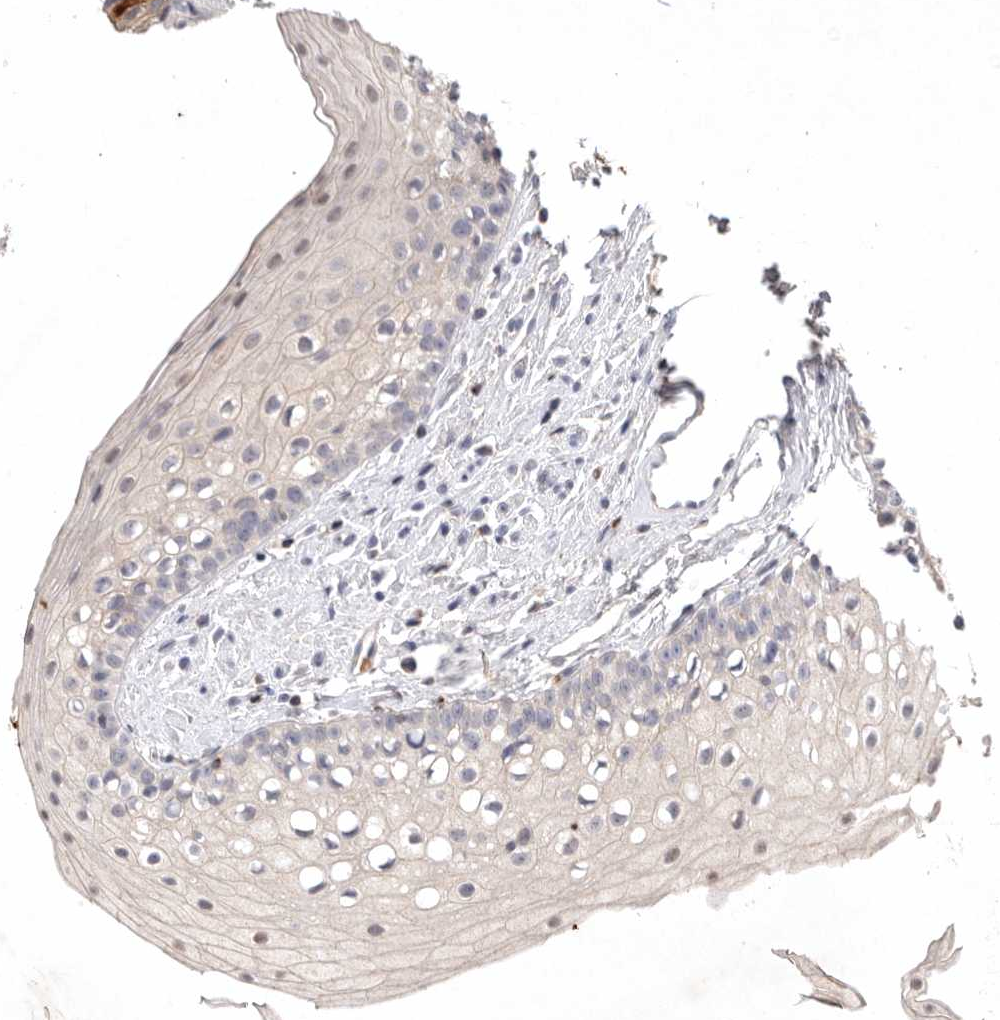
{"staining": {"intensity": "weak", "quantity": "<25%", "location": "nuclear"}, "tissue": "oral mucosa", "cell_type": "Squamous epithelial cells", "image_type": "normal", "snomed": [{"axis": "morphology", "description": "Normal tissue, NOS"}, {"axis": "topography", "description": "Oral tissue"}], "caption": "This is a histopathology image of immunohistochemistry (IHC) staining of unremarkable oral mucosa, which shows no expression in squamous epithelial cells.", "gene": "TNFSF14", "patient": {"sex": "male", "age": 28}}